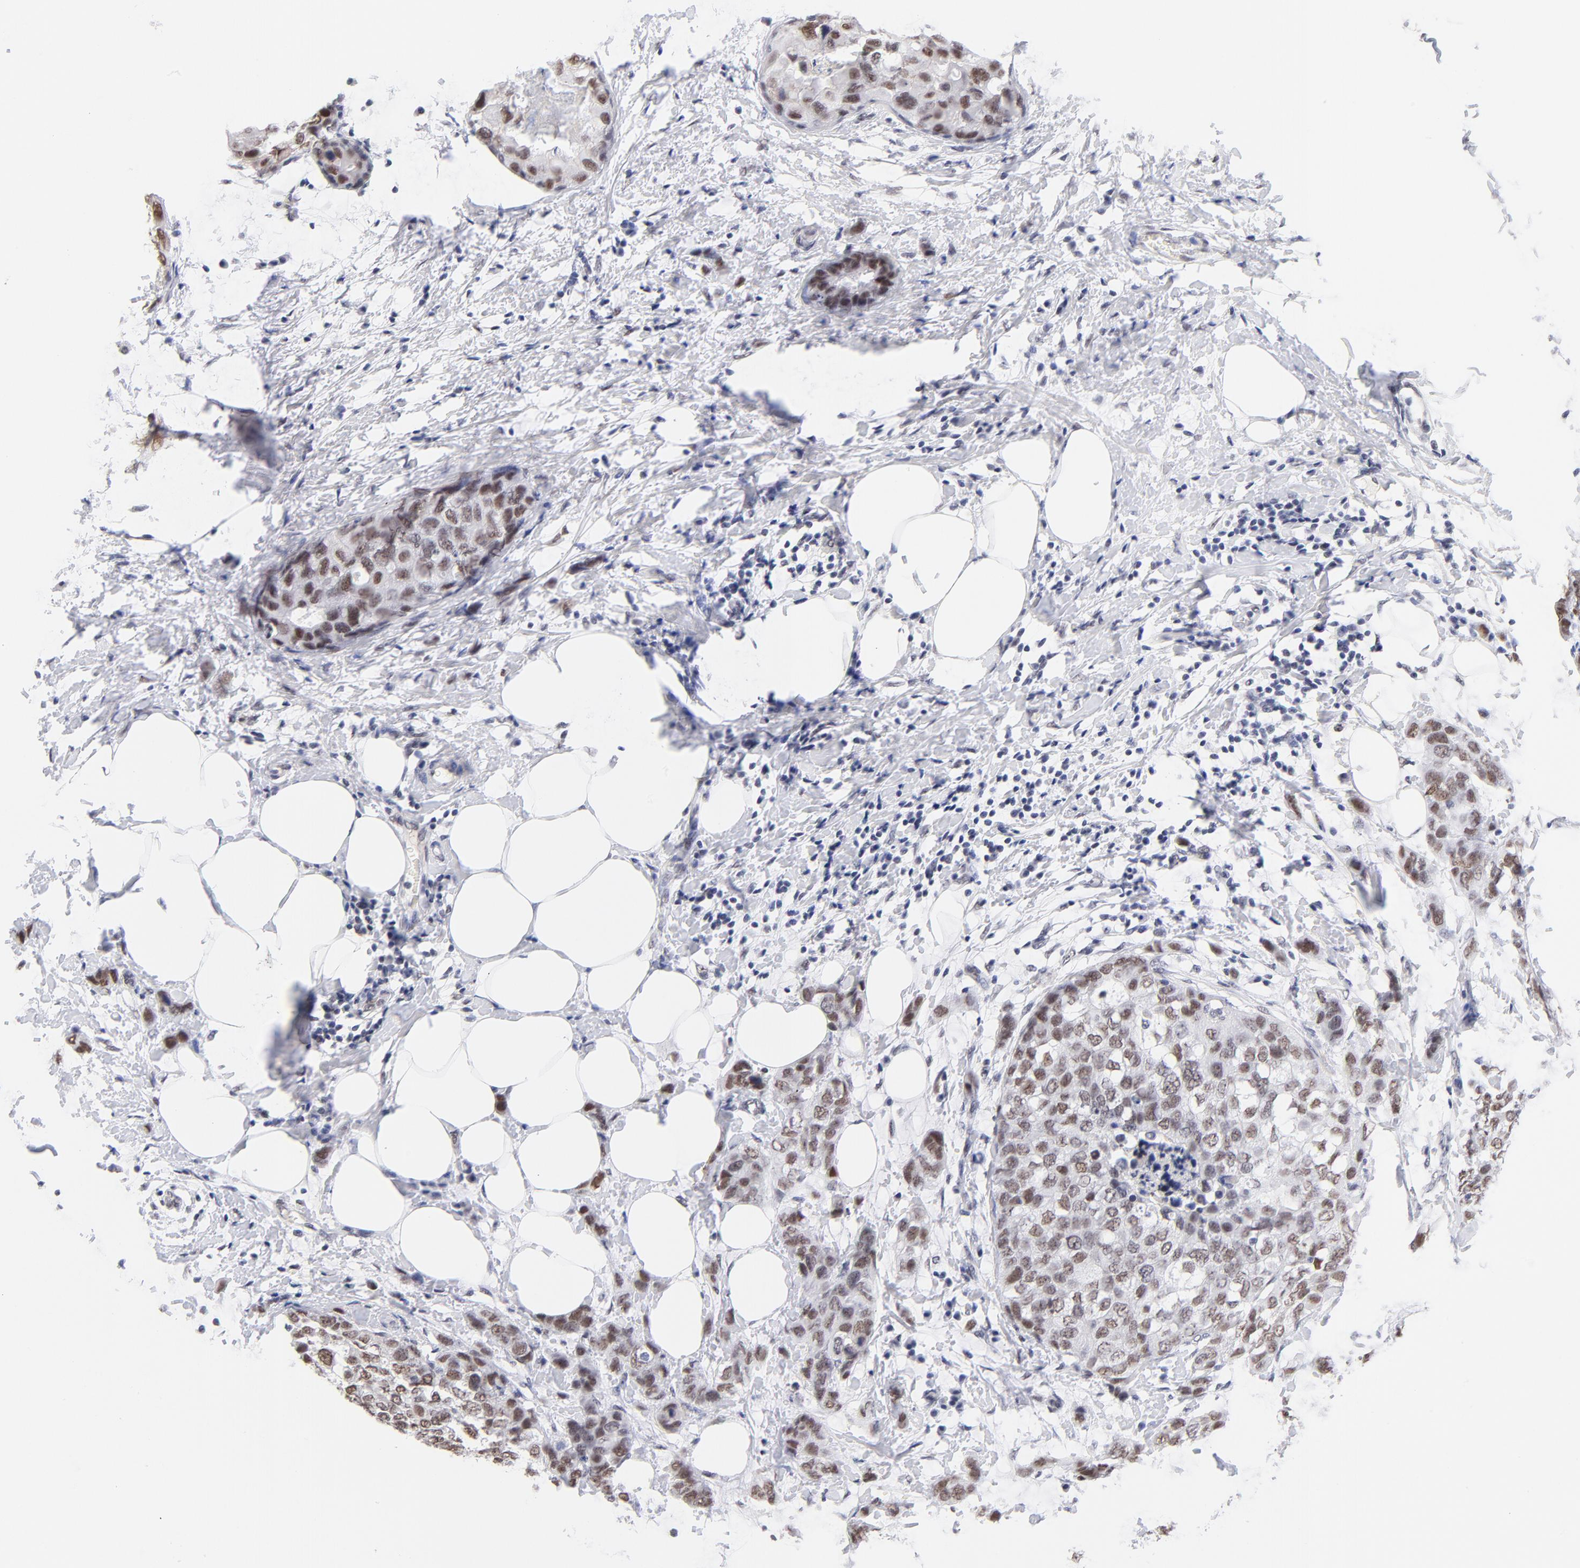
{"staining": {"intensity": "moderate", "quantity": ">75%", "location": "nuclear"}, "tissue": "breast cancer", "cell_type": "Tumor cells", "image_type": "cancer", "snomed": [{"axis": "morphology", "description": "Normal tissue, NOS"}, {"axis": "morphology", "description": "Duct carcinoma"}, {"axis": "topography", "description": "Breast"}], "caption": "IHC (DAB (3,3'-diaminobenzidine)) staining of human breast invasive ductal carcinoma exhibits moderate nuclear protein staining in about >75% of tumor cells.", "gene": "ZNF74", "patient": {"sex": "female", "age": 50}}